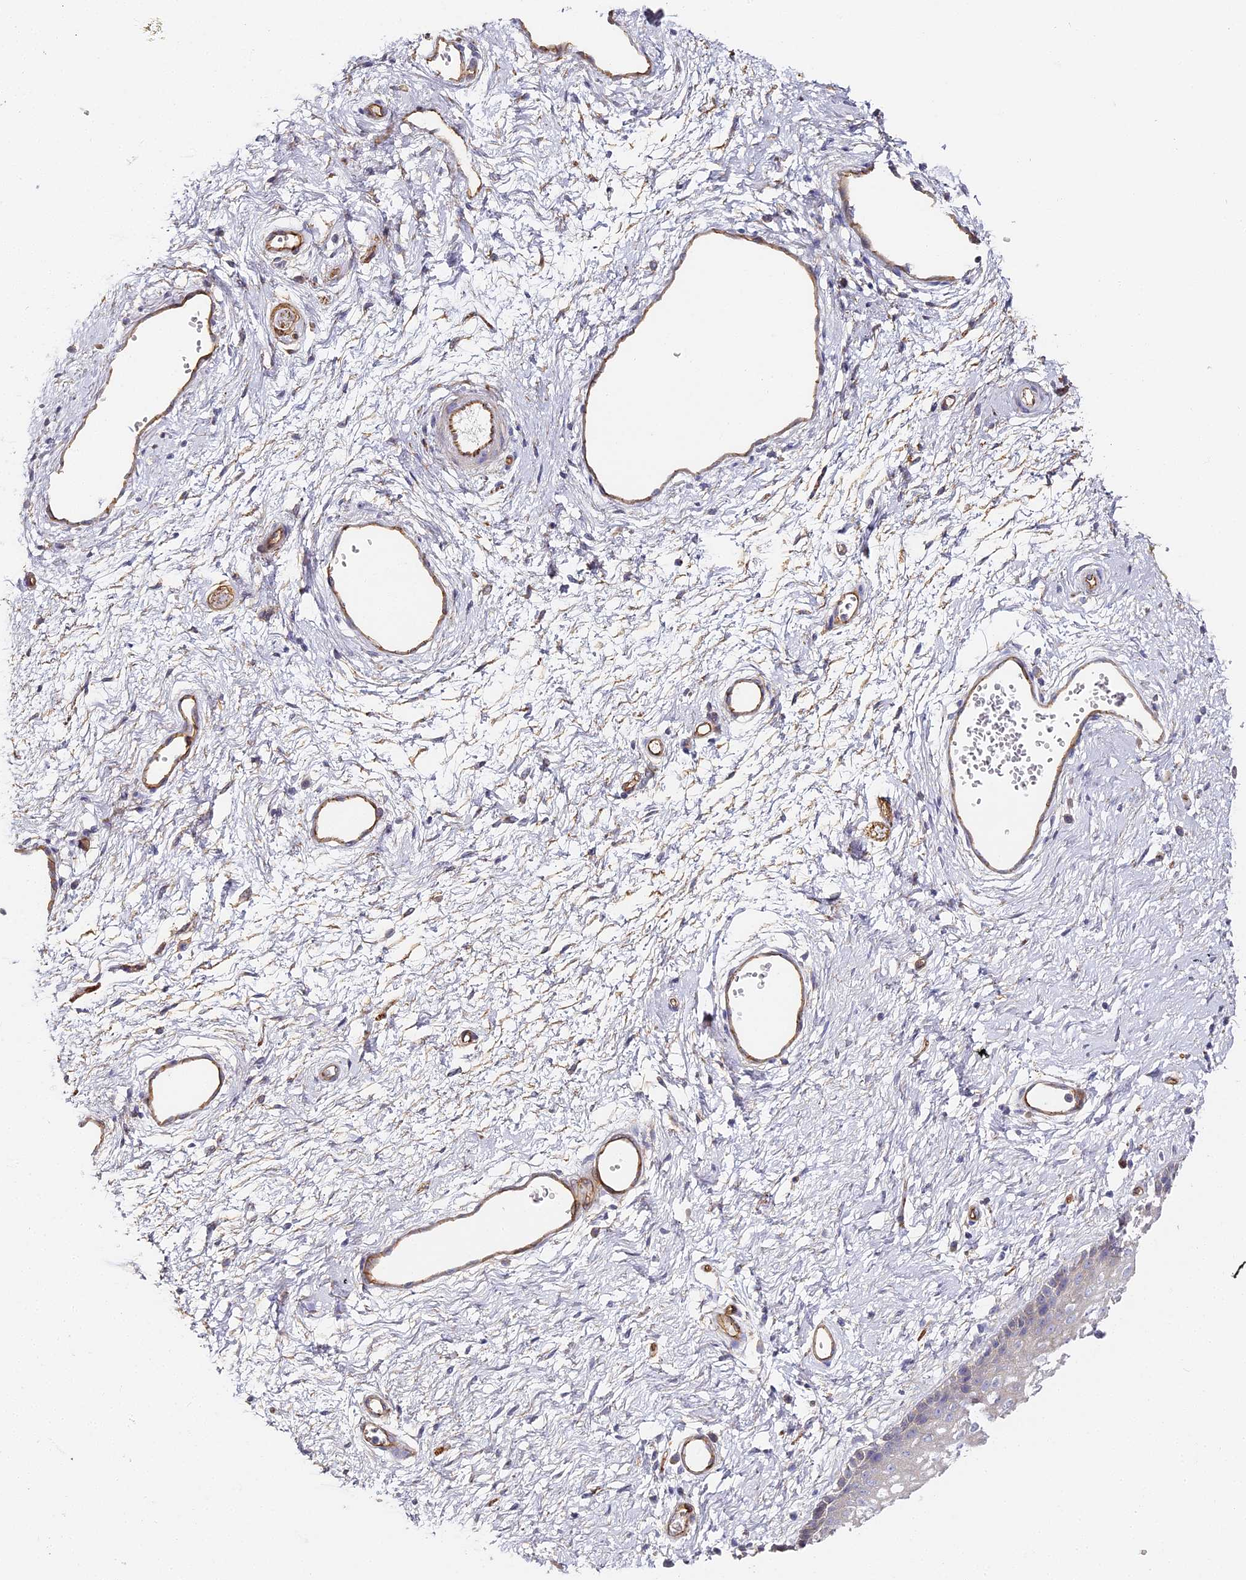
{"staining": {"intensity": "negative", "quantity": "none", "location": "none"}, "tissue": "vagina", "cell_type": "Squamous epithelial cells", "image_type": "normal", "snomed": [{"axis": "morphology", "description": "Normal tissue, NOS"}, {"axis": "topography", "description": "Vagina"}], "caption": "High power microscopy histopathology image of an immunohistochemistry (IHC) micrograph of benign vagina, revealing no significant expression in squamous epithelial cells. (Stains: DAB immunohistochemistry (IHC) with hematoxylin counter stain, Microscopy: brightfield microscopy at high magnification).", "gene": "CCDC30", "patient": {"sex": "female", "age": 46}}